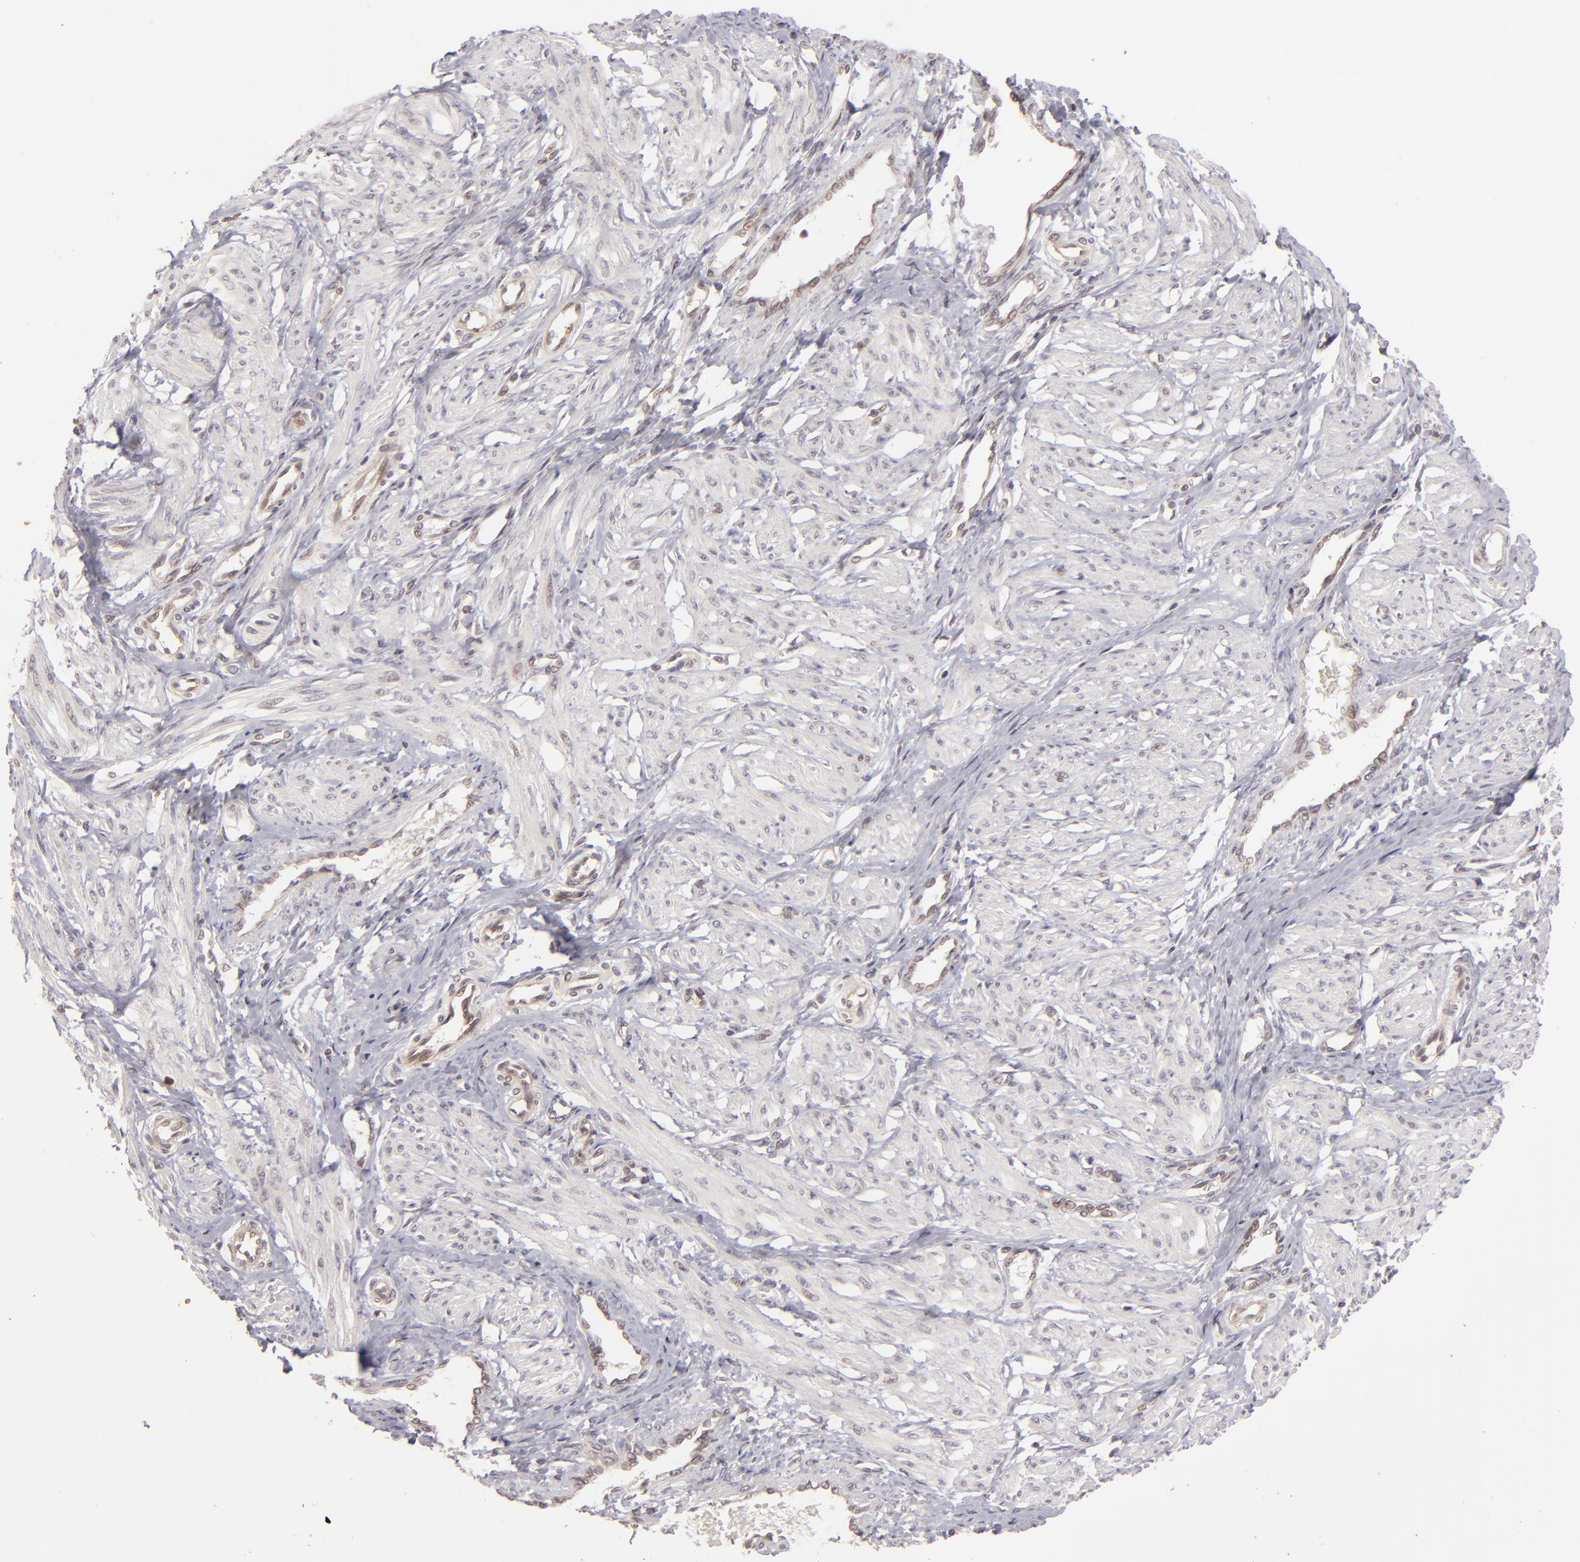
{"staining": {"intensity": "weak", "quantity": "<25%", "location": "cytoplasmic/membranous"}, "tissue": "smooth muscle", "cell_type": "Smooth muscle cells", "image_type": "normal", "snomed": [{"axis": "morphology", "description": "Normal tissue, NOS"}, {"axis": "topography", "description": "Smooth muscle"}, {"axis": "topography", "description": "Uterus"}], "caption": "Immunohistochemistry photomicrograph of normal smooth muscle stained for a protein (brown), which reveals no positivity in smooth muscle cells.", "gene": "DFFA", "patient": {"sex": "female", "age": 39}}